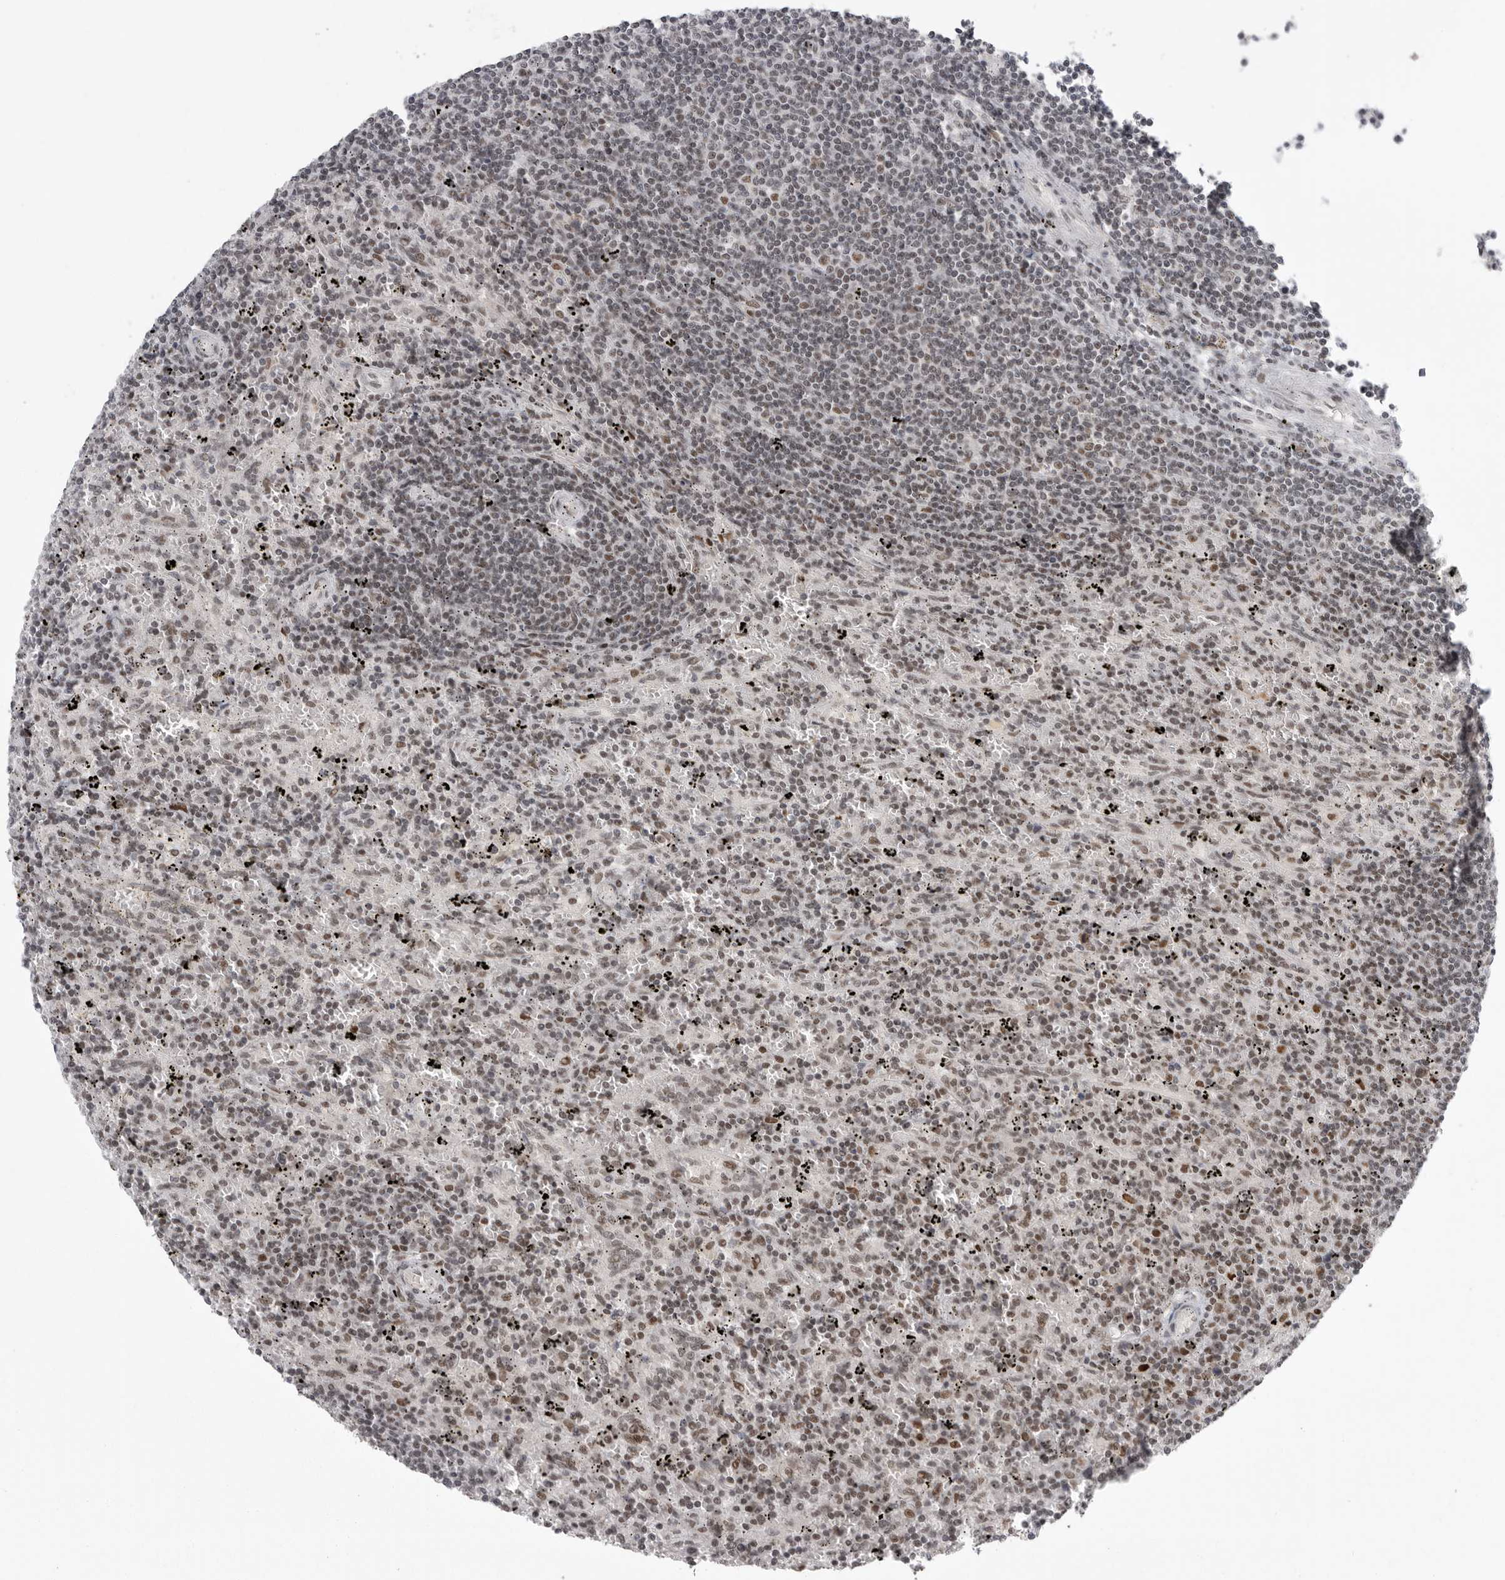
{"staining": {"intensity": "weak", "quantity": "25%-75%", "location": "nuclear"}, "tissue": "lymphoma", "cell_type": "Tumor cells", "image_type": "cancer", "snomed": [{"axis": "morphology", "description": "Malignant lymphoma, non-Hodgkin's type, Low grade"}, {"axis": "topography", "description": "Spleen"}], "caption": "Lymphoma was stained to show a protein in brown. There is low levels of weak nuclear staining in about 25%-75% of tumor cells.", "gene": "POU5F1", "patient": {"sex": "male", "age": 76}}